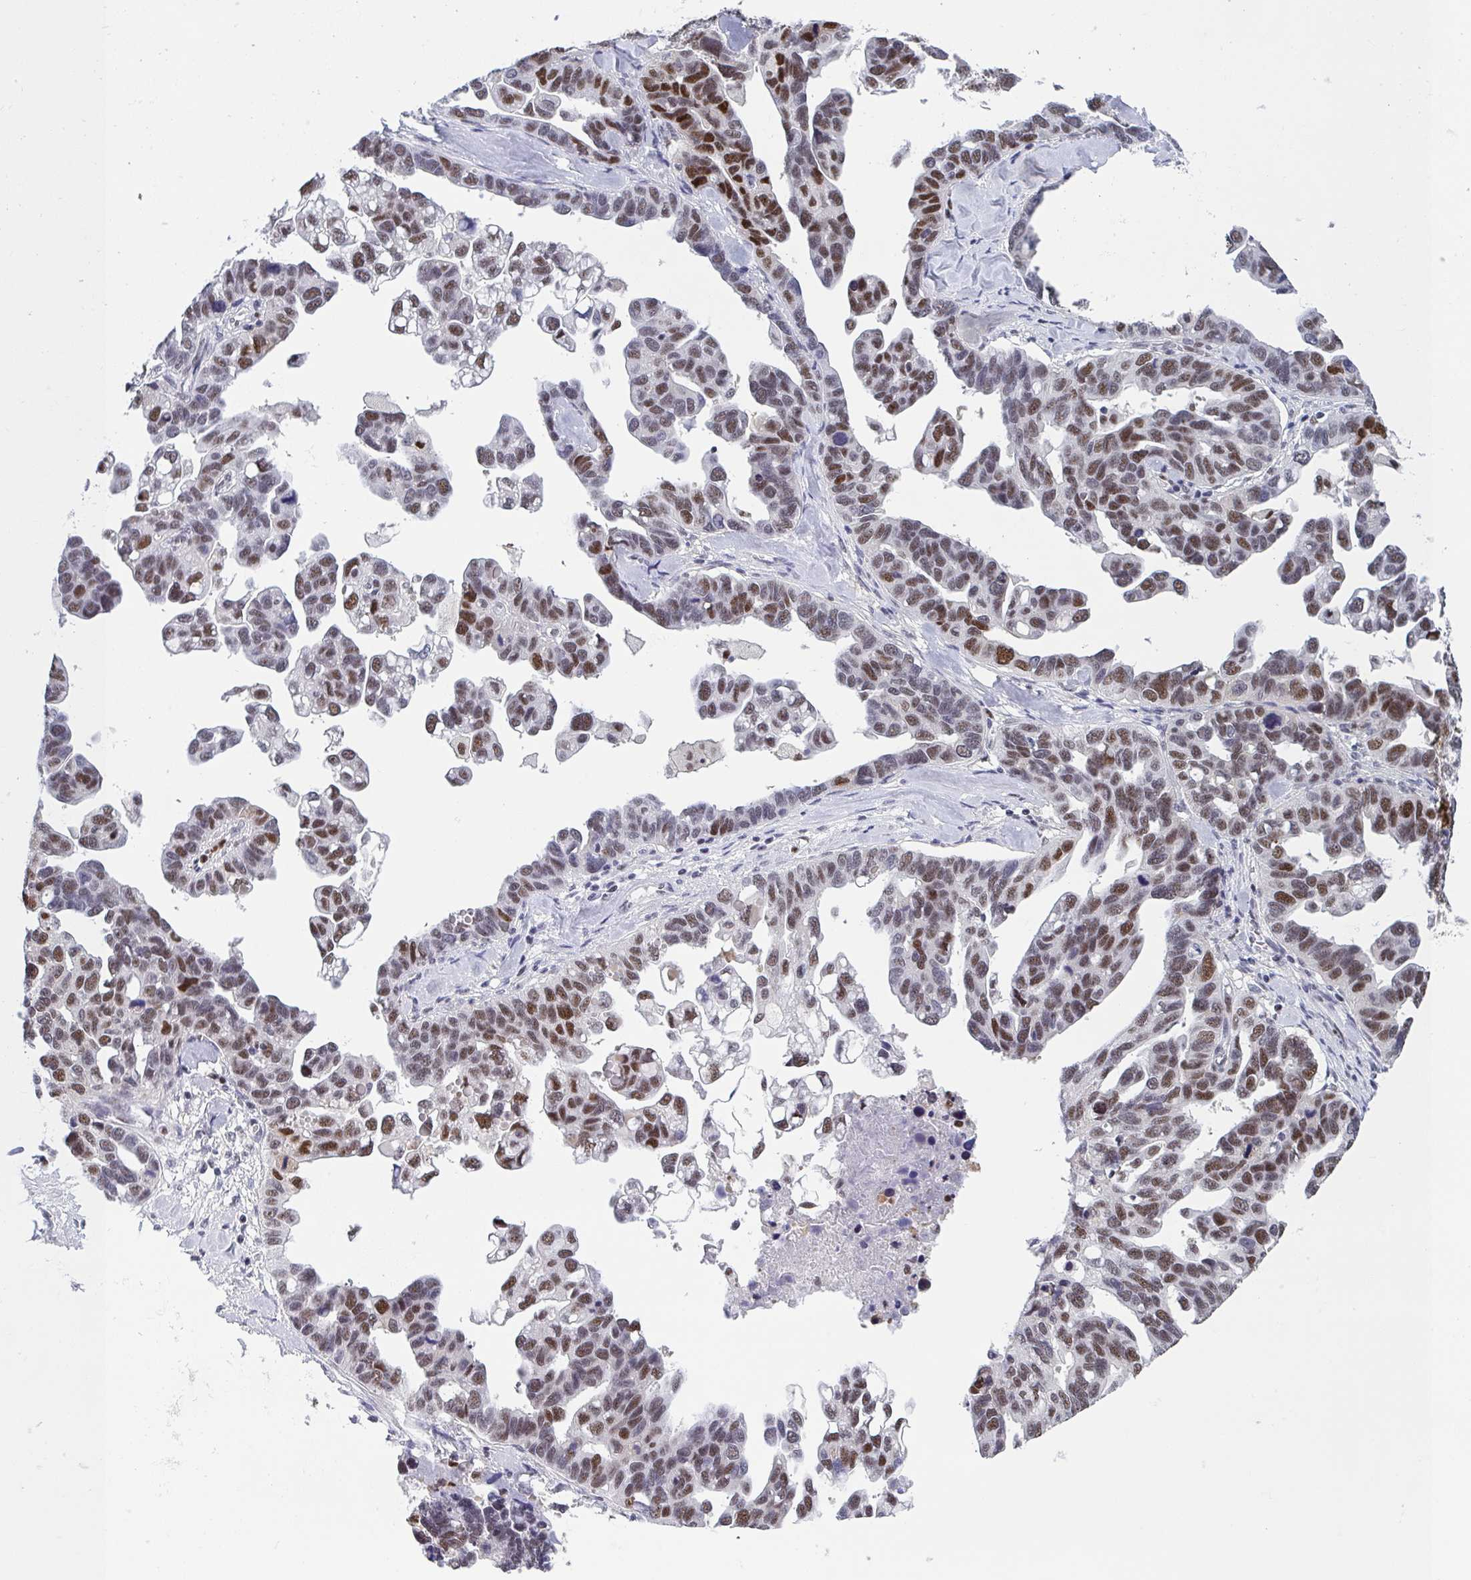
{"staining": {"intensity": "moderate", "quantity": "25%-75%", "location": "nuclear"}, "tissue": "ovarian cancer", "cell_type": "Tumor cells", "image_type": "cancer", "snomed": [{"axis": "morphology", "description": "Cystadenocarcinoma, serous, NOS"}, {"axis": "topography", "description": "Ovary"}], "caption": "Tumor cells demonstrate moderate nuclear positivity in approximately 25%-75% of cells in ovarian cancer.", "gene": "JDP2", "patient": {"sex": "female", "age": 69}}